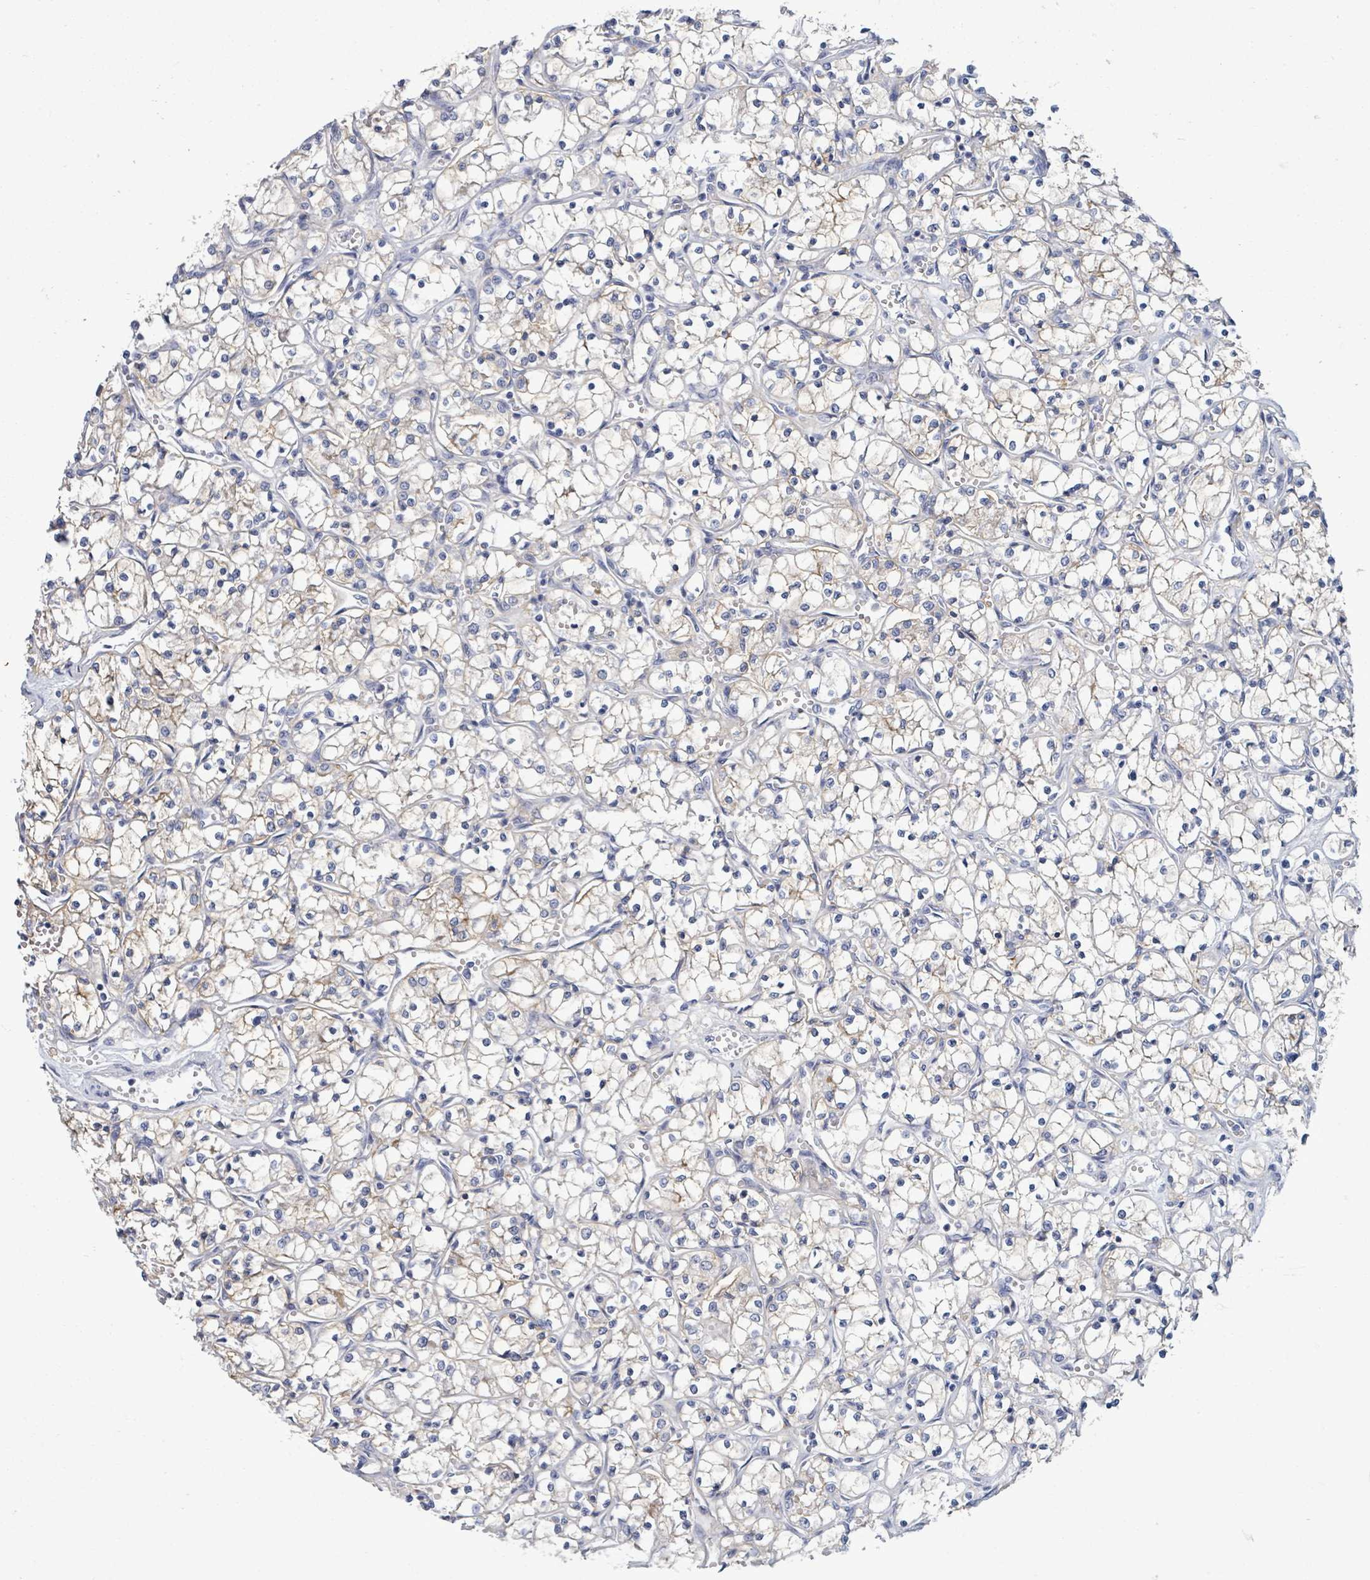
{"staining": {"intensity": "weak", "quantity": "<25%", "location": "cytoplasmic/membranous"}, "tissue": "renal cancer", "cell_type": "Tumor cells", "image_type": "cancer", "snomed": [{"axis": "morphology", "description": "Adenocarcinoma, NOS"}, {"axis": "topography", "description": "Kidney"}], "caption": "Renal adenocarcinoma was stained to show a protein in brown. There is no significant positivity in tumor cells.", "gene": "BSG", "patient": {"sex": "female", "age": 69}}